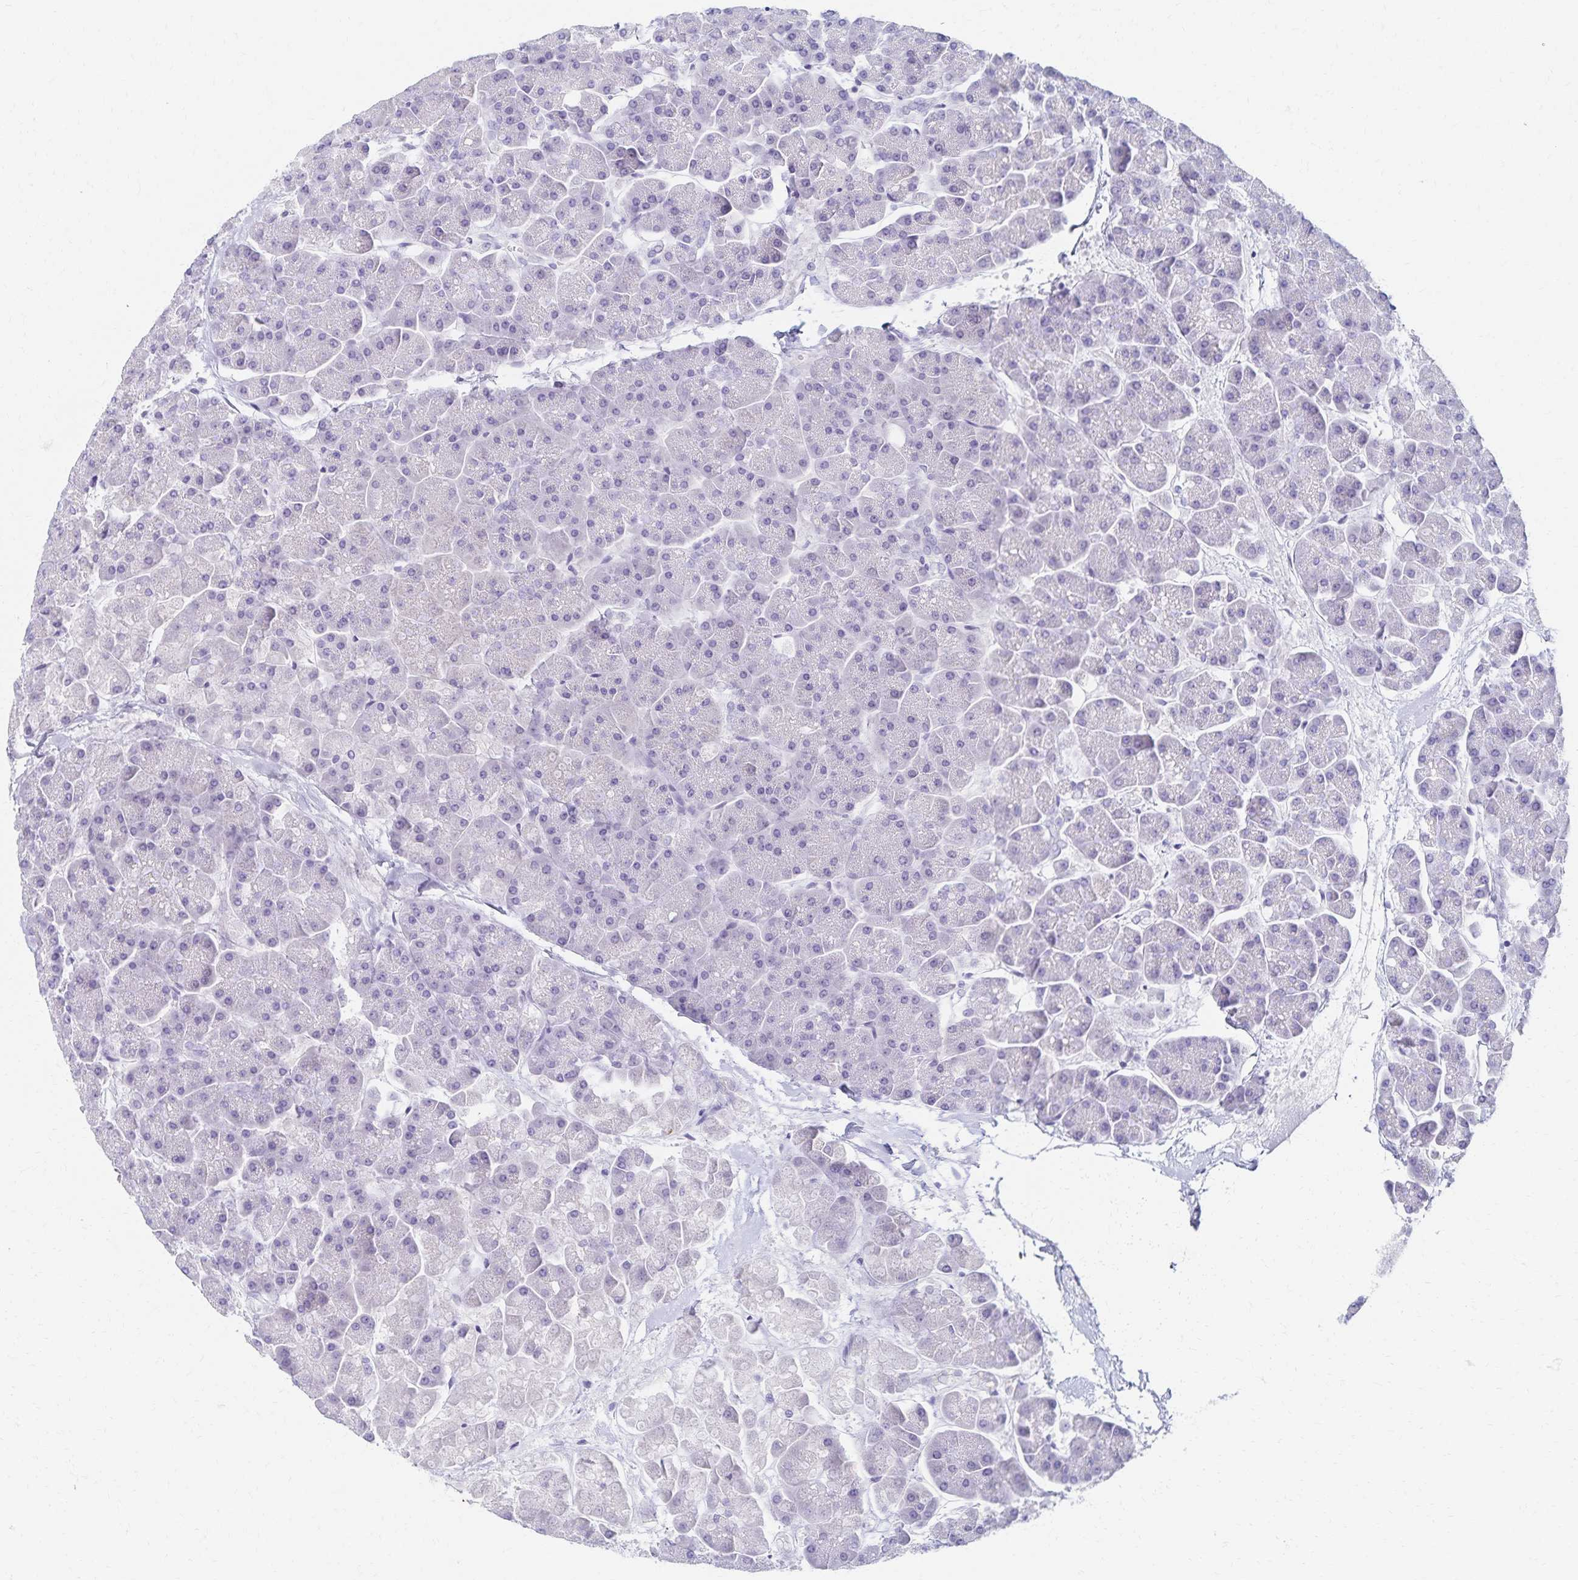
{"staining": {"intensity": "negative", "quantity": "none", "location": "none"}, "tissue": "pancreas", "cell_type": "Exocrine glandular cells", "image_type": "normal", "snomed": [{"axis": "morphology", "description": "Normal tissue, NOS"}, {"axis": "topography", "description": "Pancreas"}, {"axis": "topography", "description": "Peripheral nerve tissue"}], "caption": "An immunohistochemistry (IHC) image of unremarkable pancreas is shown. There is no staining in exocrine glandular cells of pancreas. The staining is performed using DAB brown chromogen with nuclei counter-stained in using hematoxylin.", "gene": "C2orf50", "patient": {"sex": "male", "age": 54}}